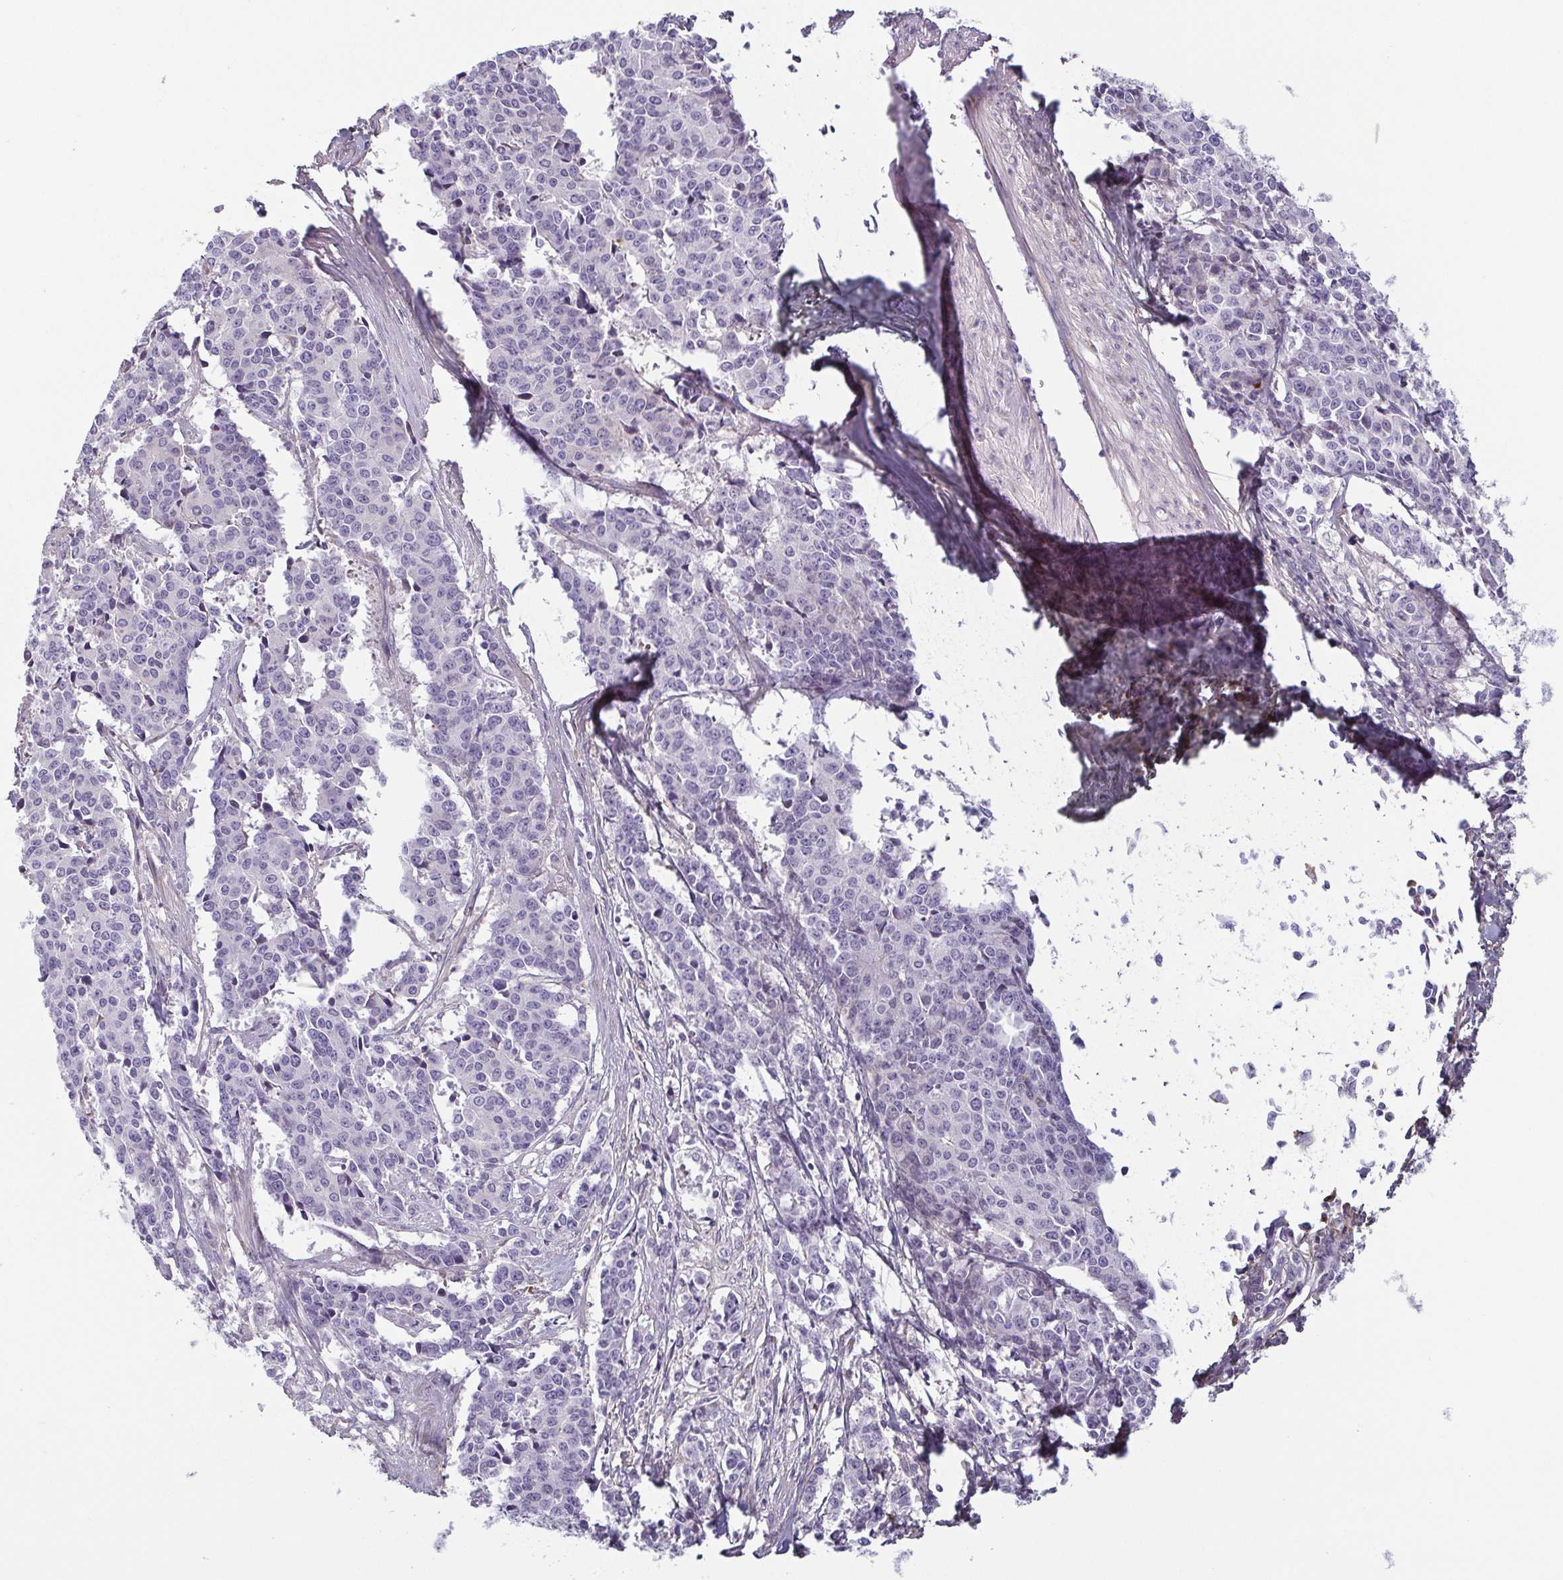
{"staining": {"intensity": "negative", "quantity": "none", "location": "none"}, "tissue": "cervical cancer", "cell_type": "Tumor cells", "image_type": "cancer", "snomed": [{"axis": "morphology", "description": "Squamous cell carcinoma, NOS"}, {"axis": "topography", "description": "Cervix"}], "caption": "Tumor cells show no significant protein expression in squamous cell carcinoma (cervical). (Brightfield microscopy of DAB immunohistochemistry at high magnification).", "gene": "ECM1", "patient": {"sex": "female", "age": 28}}